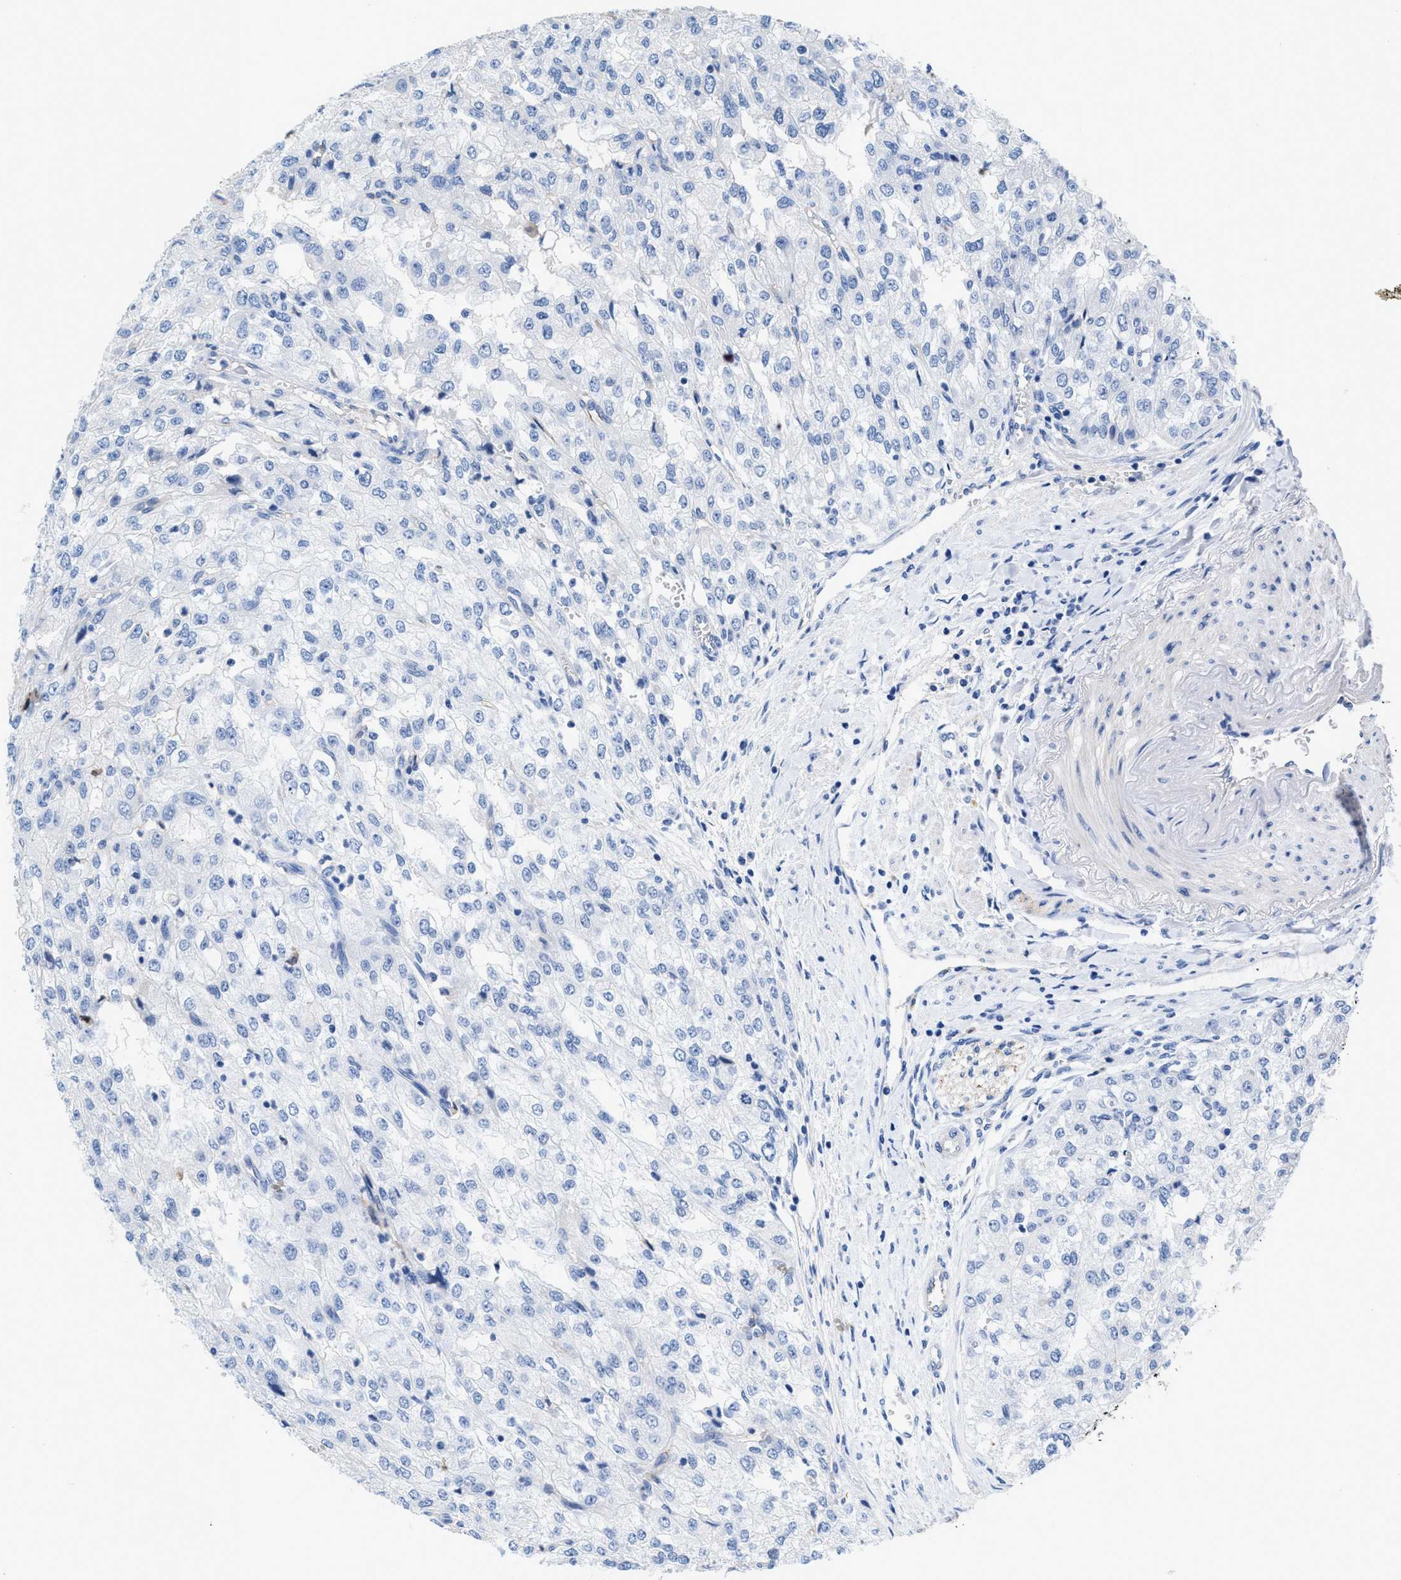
{"staining": {"intensity": "negative", "quantity": "none", "location": "none"}, "tissue": "renal cancer", "cell_type": "Tumor cells", "image_type": "cancer", "snomed": [{"axis": "morphology", "description": "Adenocarcinoma, NOS"}, {"axis": "topography", "description": "Kidney"}], "caption": "The photomicrograph reveals no staining of tumor cells in renal cancer (adenocarcinoma).", "gene": "SLFN13", "patient": {"sex": "female", "age": 54}}